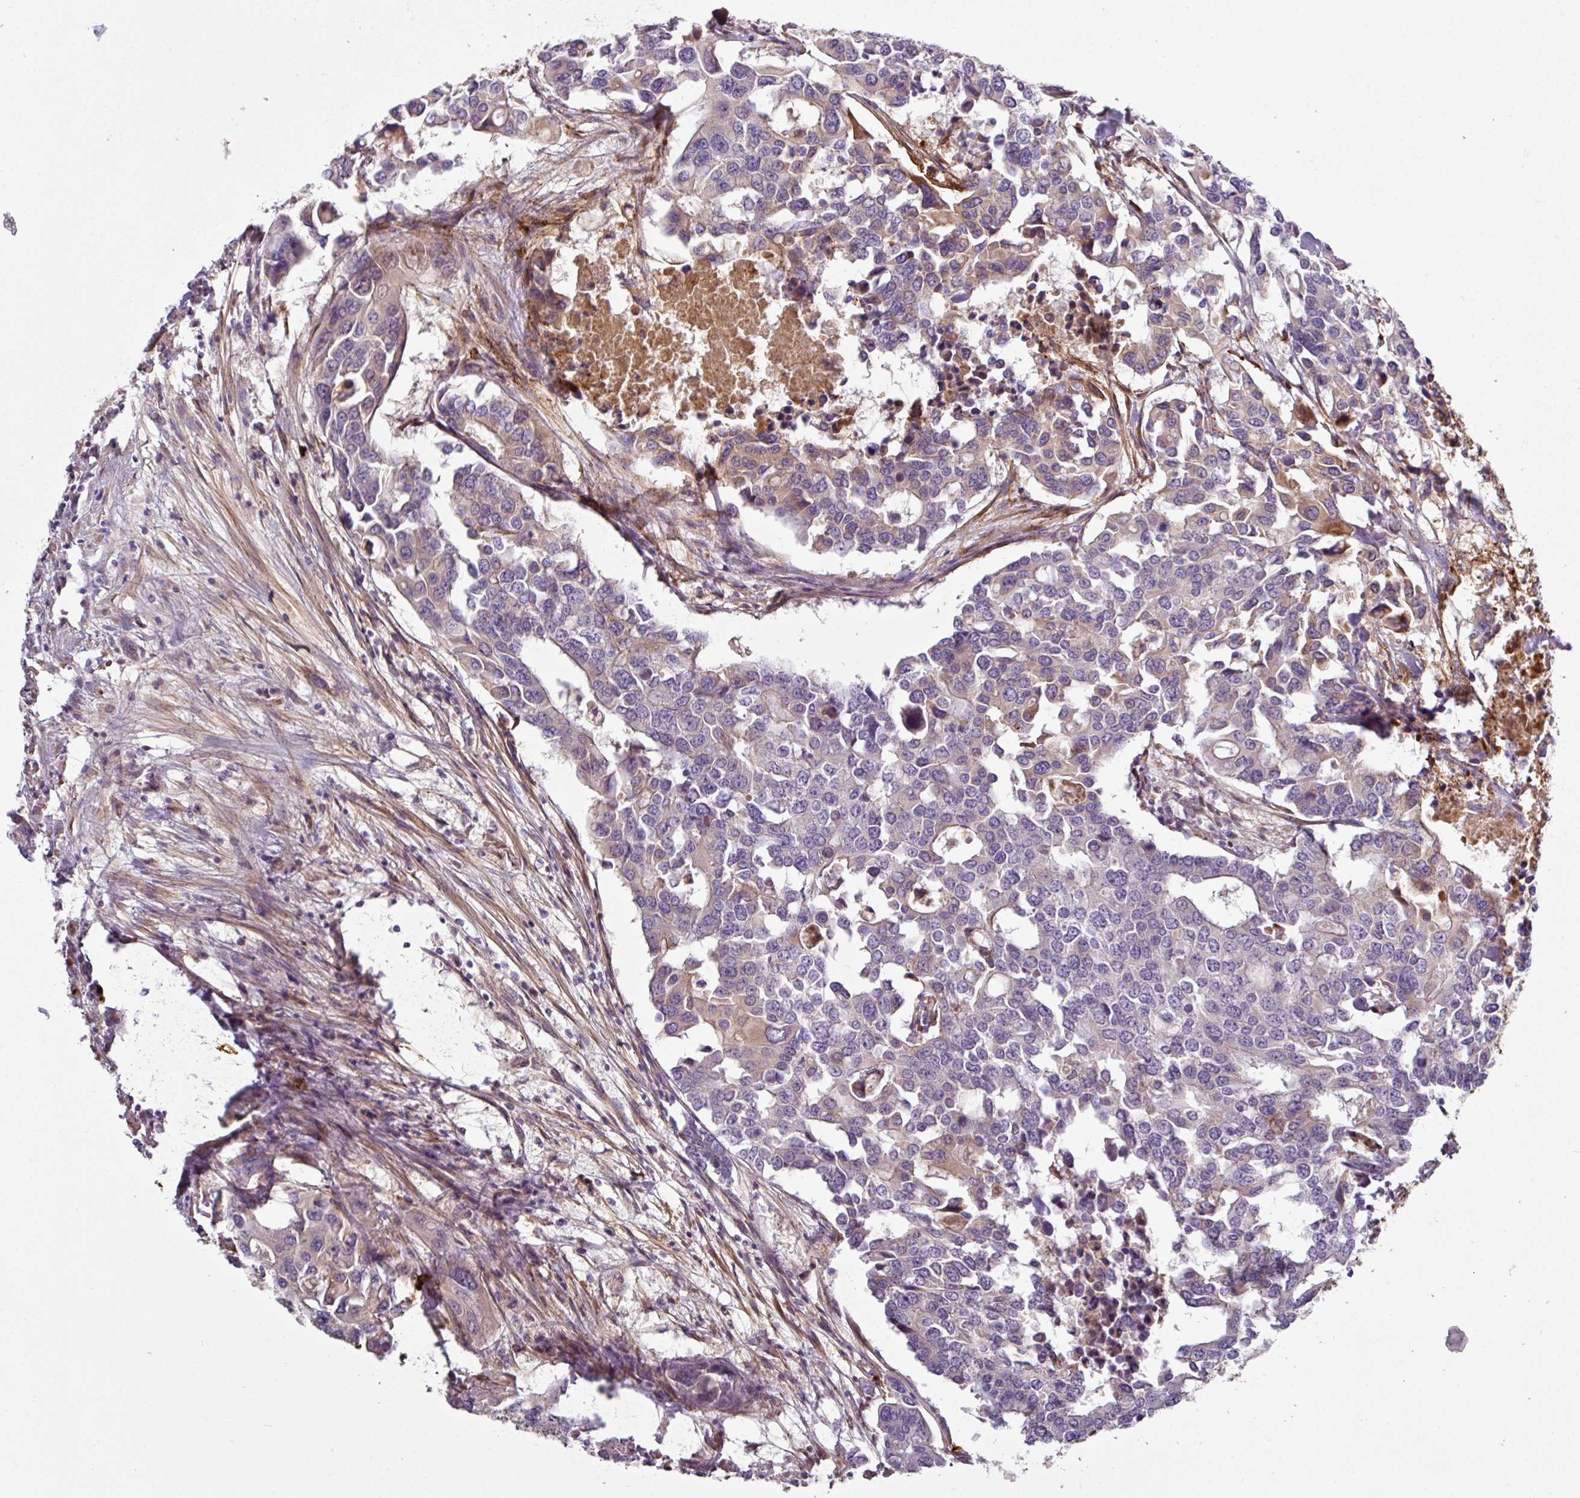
{"staining": {"intensity": "weak", "quantity": "<25%", "location": "cytoplasmic/membranous"}, "tissue": "colorectal cancer", "cell_type": "Tumor cells", "image_type": "cancer", "snomed": [{"axis": "morphology", "description": "Adenocarcinoma, NOS"}, {"axis": "topography", "description": "Colon"}], "caption": "IHC image of colorectal cancer stained for a protein (brown), which displays no positivity in tumor cells.", "gene": "GAN", "patient": {"sex": "male", "age": 77}}